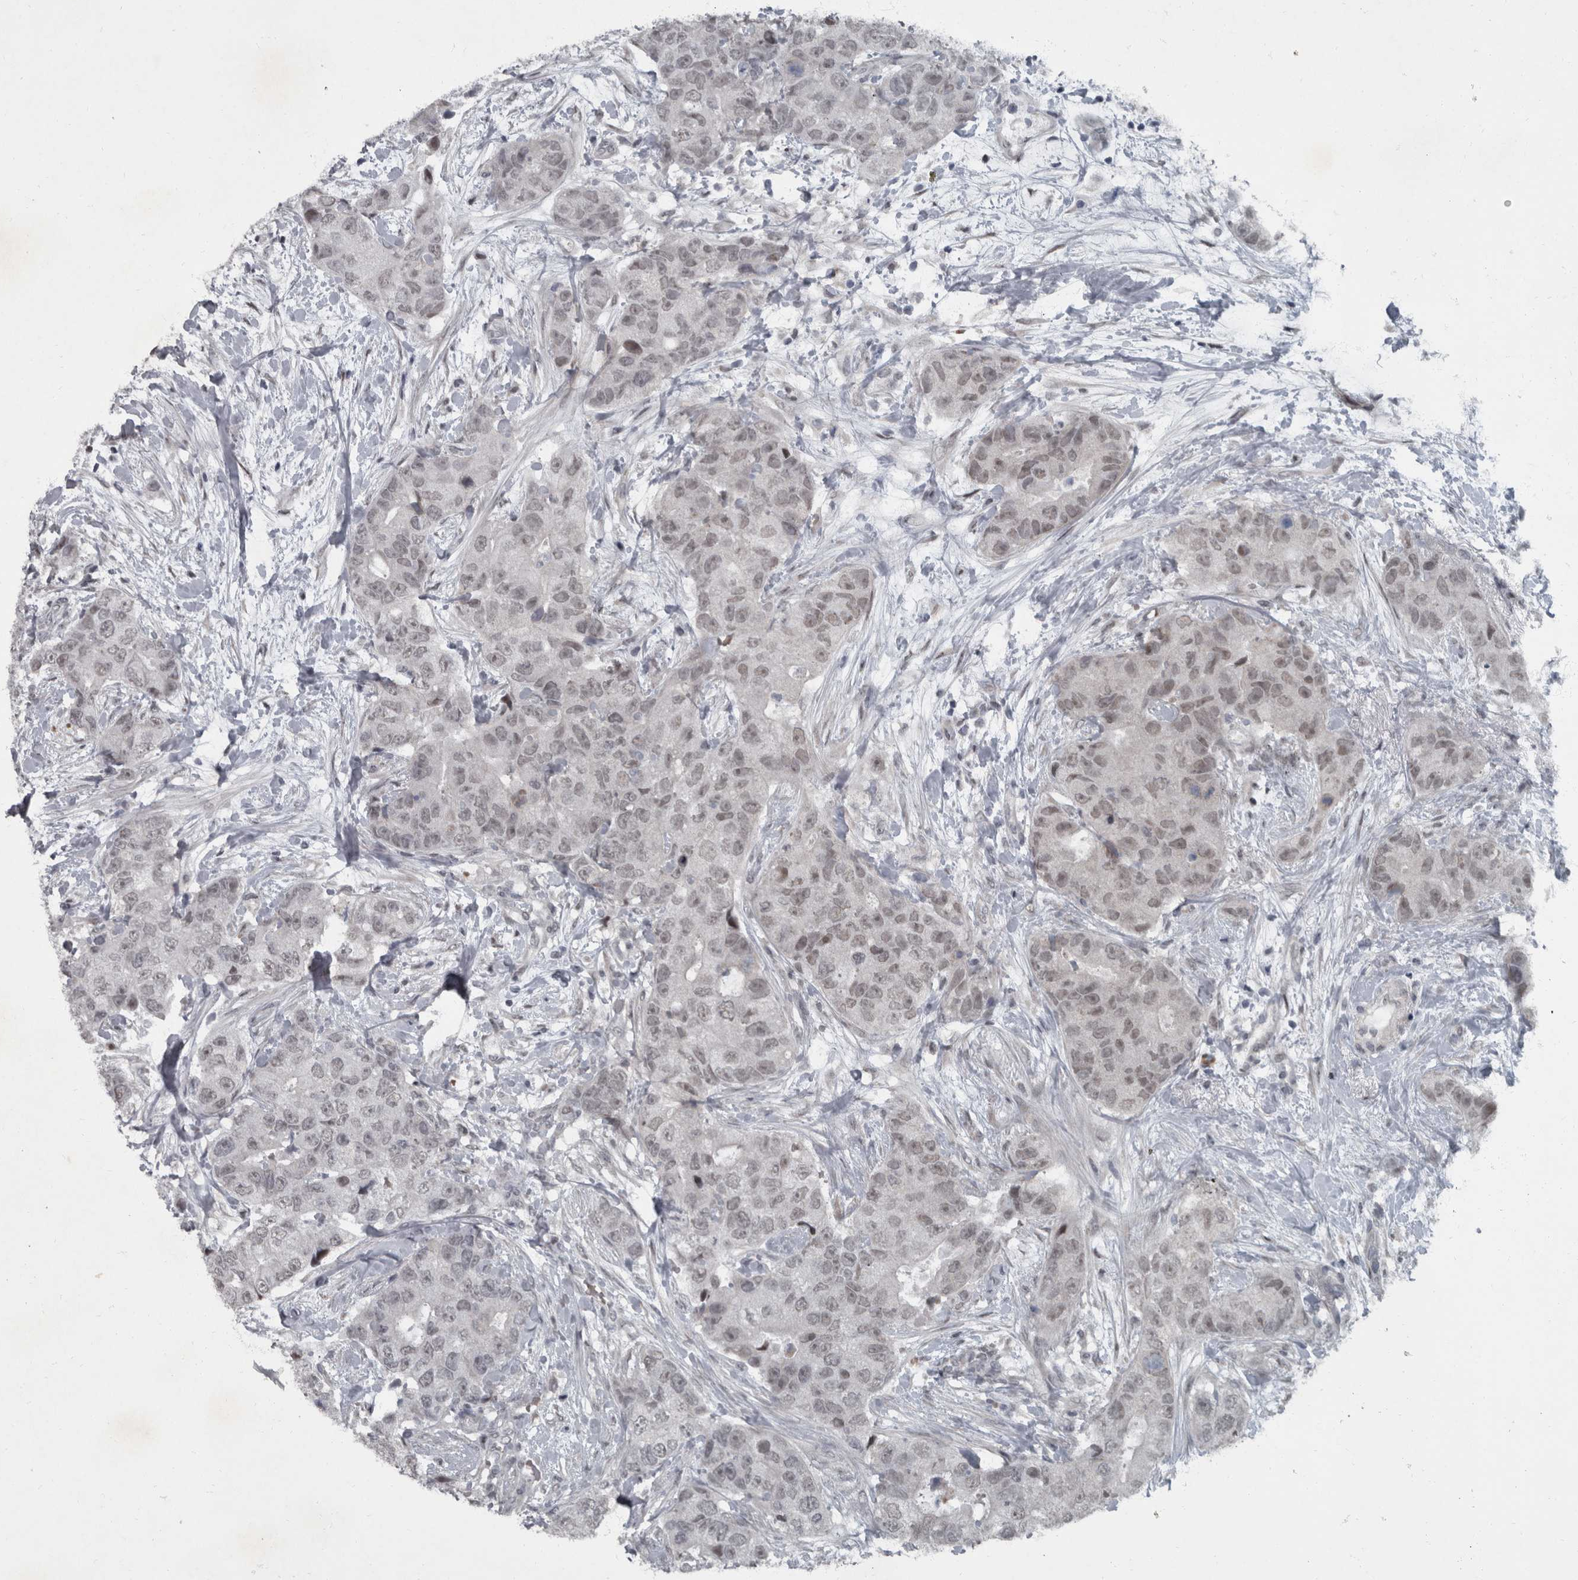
{"staining": {"intensity": "moderate", "quantity": "25%-75%", "location": "nuclear"}, "tissue": "breast cancer", "cell_type": "Tumor cells", "image_type": "cancer", "snomed": [{"axis": "morphology", "description": "Duct carcinoma"}, {"axis": "topography", "description": "Breast"}], "caption": "Immunohistochemistry (IHC) of human infiltrating ductal carcinoma (breast) displays medium levels of moderate nuclear expression in approximately 25%-75% of tumor cells. The protein is shown in brown color, while the nuclei are stained blue.", "gene": "WDR33", "patient": {"sex": "female", "age": 62}}